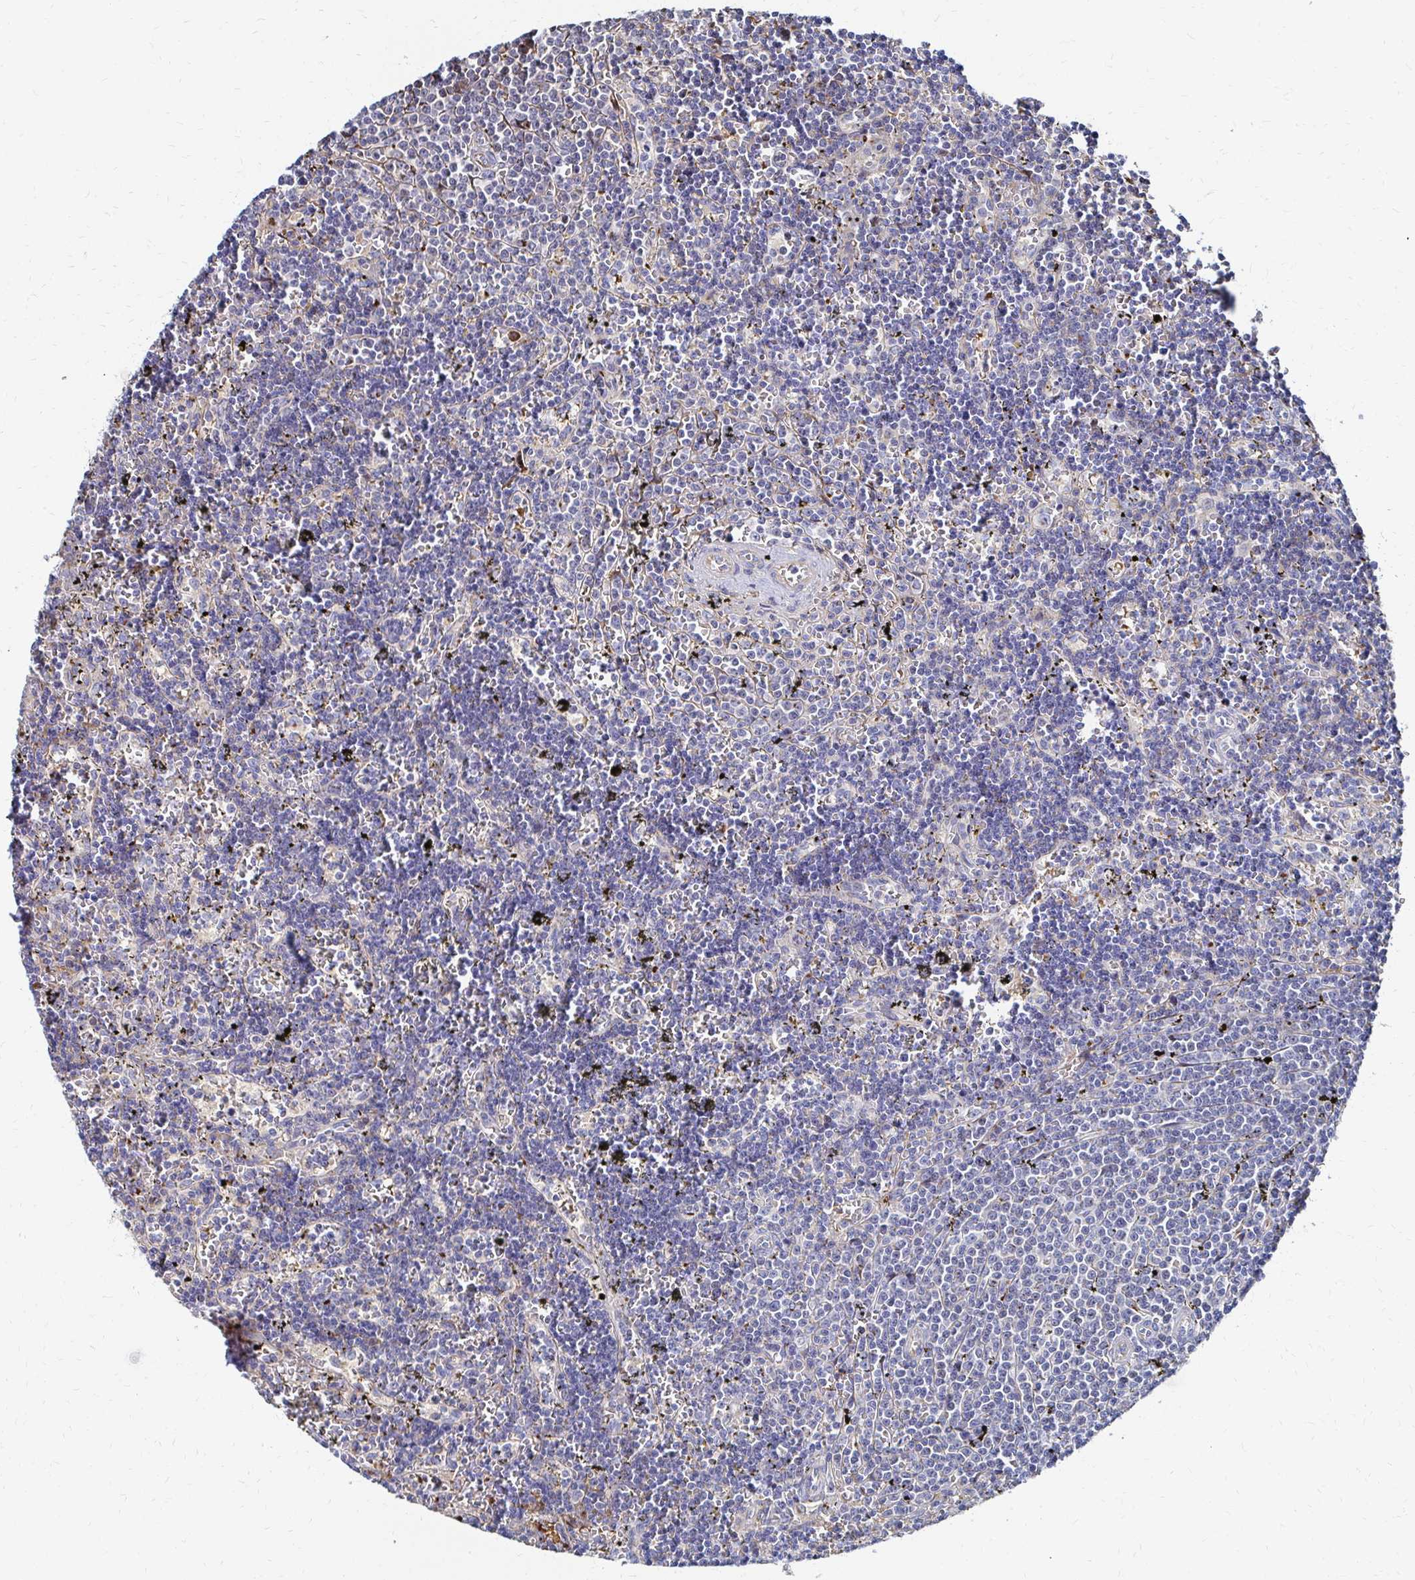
{"staining": {"intensity": "negative", "quantity": "none", "location": "none"}, "tissue": "lymphoma", "cell_type": "Tumor cells", "image_type": "cancer", "snomed": [{"axis": "morphology", "description": "Malignant lymphoma, non-Hodgkin's type, Low grade"}, {"axis": "topography", "description": "Spleen"}], "caption": "The immunohistochemistry micrograph has no significant expression in tumor cells of lymphoma tissue.", "gene": "MAN1A1", "patient": {"sex": "male", "age": 60}}